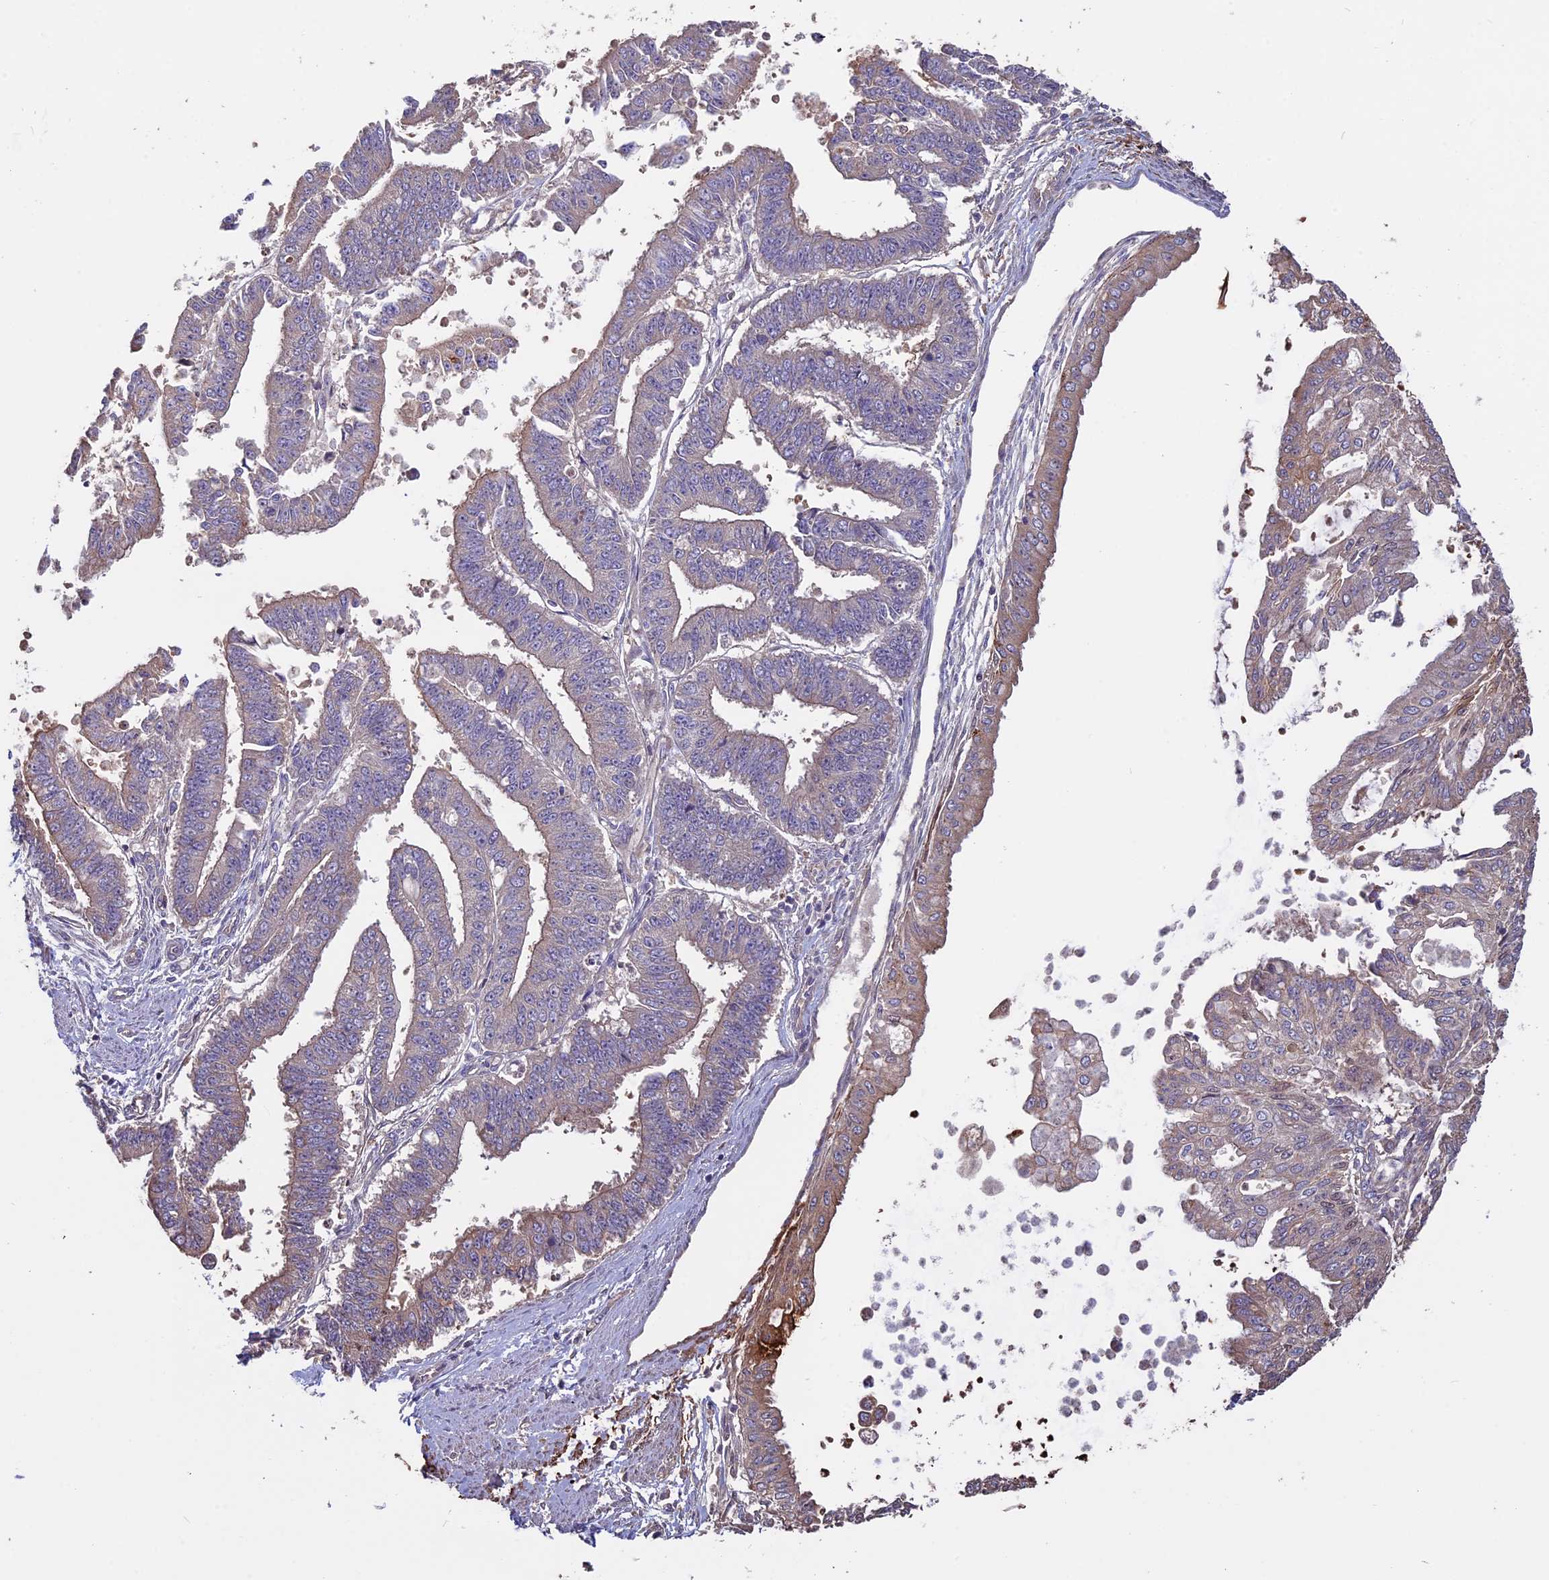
{"staining": {"intensity": "weak", "quantity": "<25%", "location": "cytoplasmic/membranous"}, "tissue": "endometrial cancer", "cell_type": "Tumor cells", "image_type": "cancer", "snomed": [{"axis": "morphology", "description": "Adenocarcinoma, NOS"}, {"axis": "topography", "description": "Endometrium"}], "caption": "Immunohistochemistry image of neoplastic tissue: adenocarcinoma (endometrial) stained with DAB demonstrates no significant protein expression in tumor cells.", "gene": "VWA3A", "patient": {"sex": "female", "age": 73}}